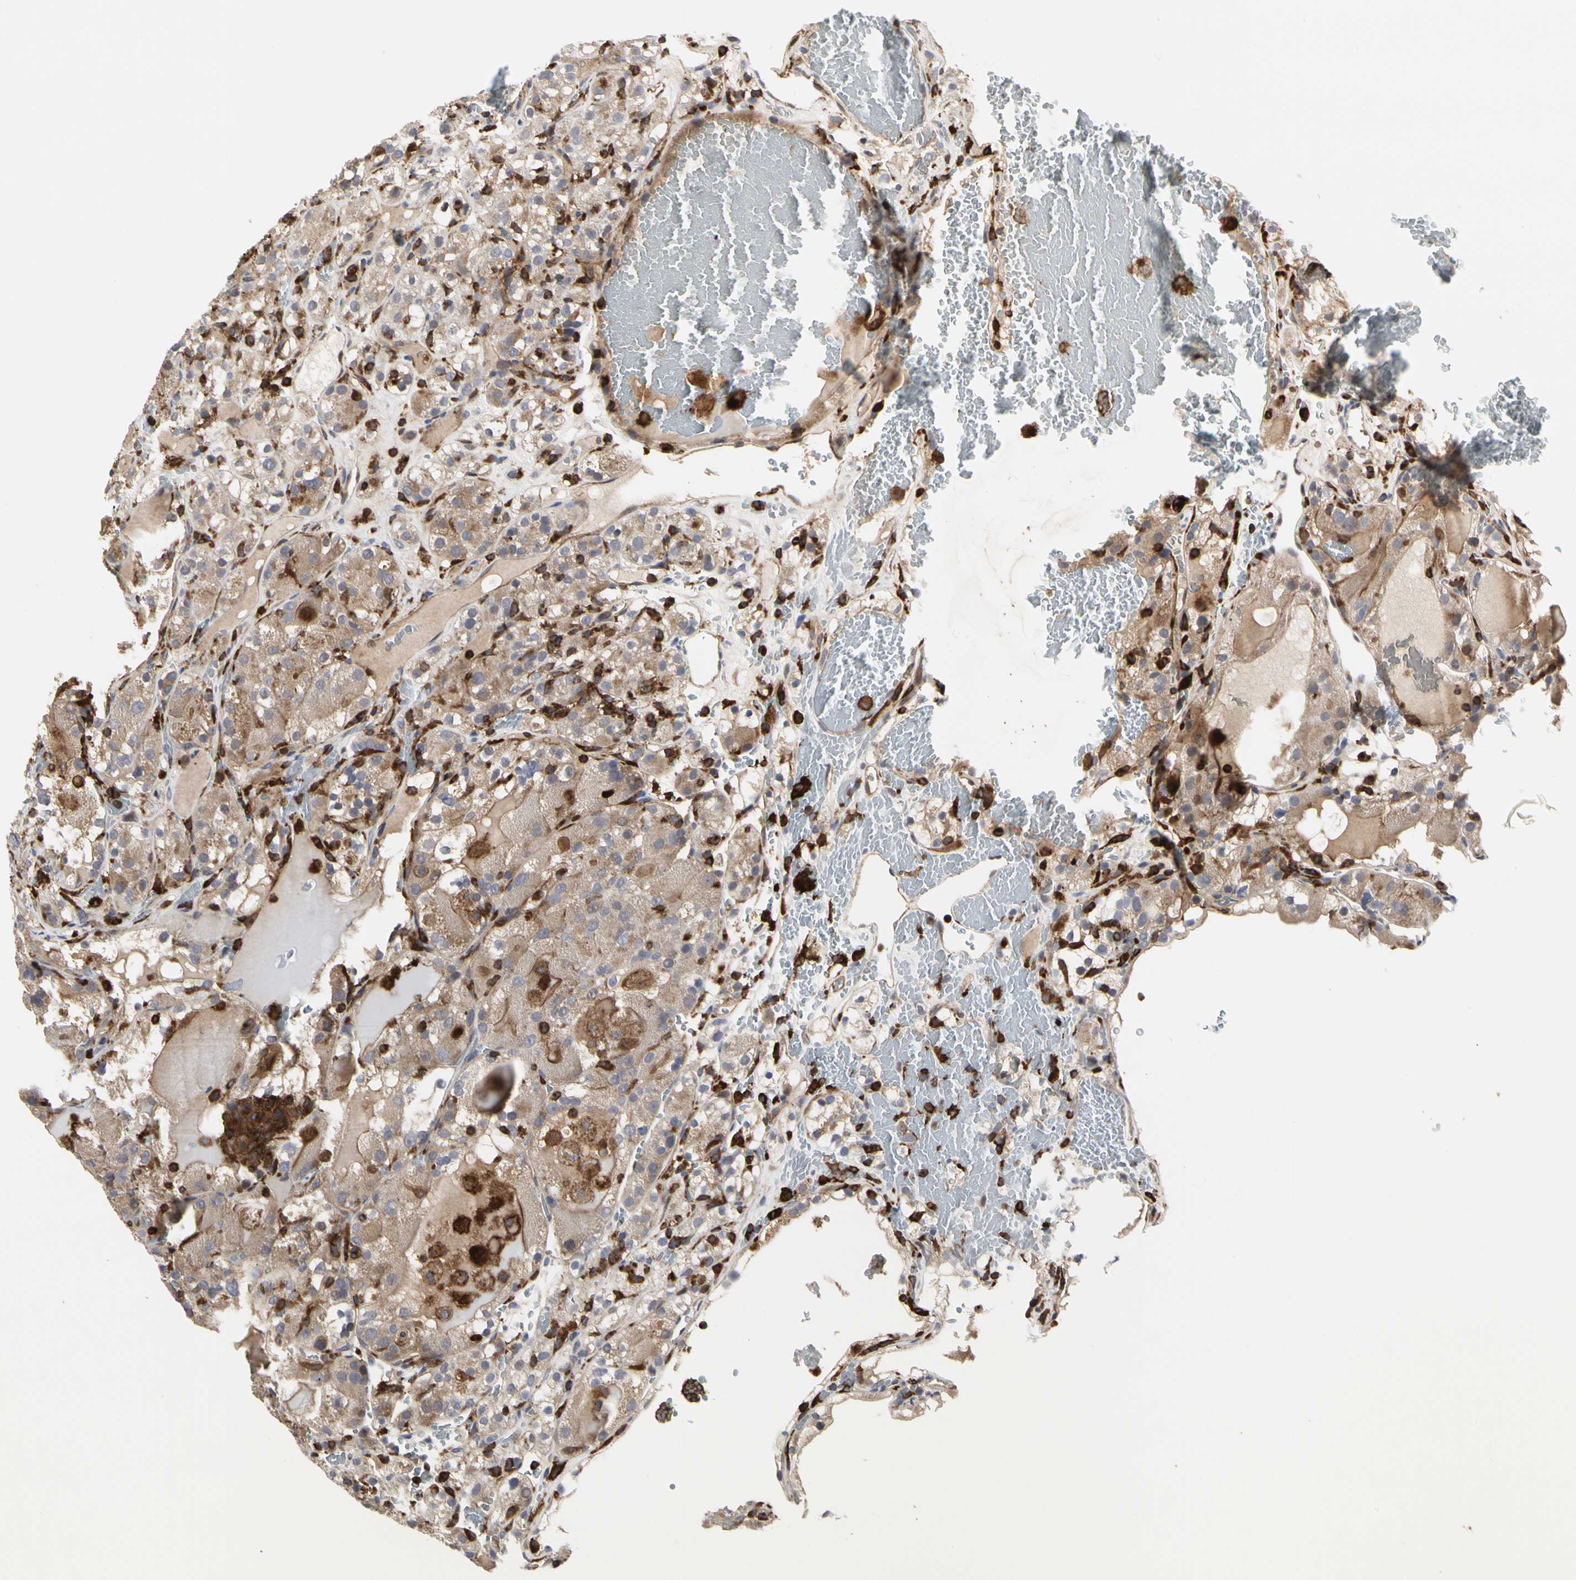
{"staining": {"intensity": "weak", "quantity": ">75%", "location": "cytoplasmic/membranous"}, "tissue": "renal cancer", "cell_type": "Tumor cells", "image_type": "cancer", "snomed": [{"axis": "morphology", "description": "Normal tissue, NOS"}, {"axis": "morphology", "description": "Adenocarcinoma, NOS"}, {"axis": "topography", "description": "Kidney"}], "caption": "The micrograph shows staining of renal cancer (adenocarcinoma), revealing weak cytoplasmic/membranous protein staining (brown color) within tumor cells.", "gene": "NAPG", "patient": {"sex": "male", "age": 61}}